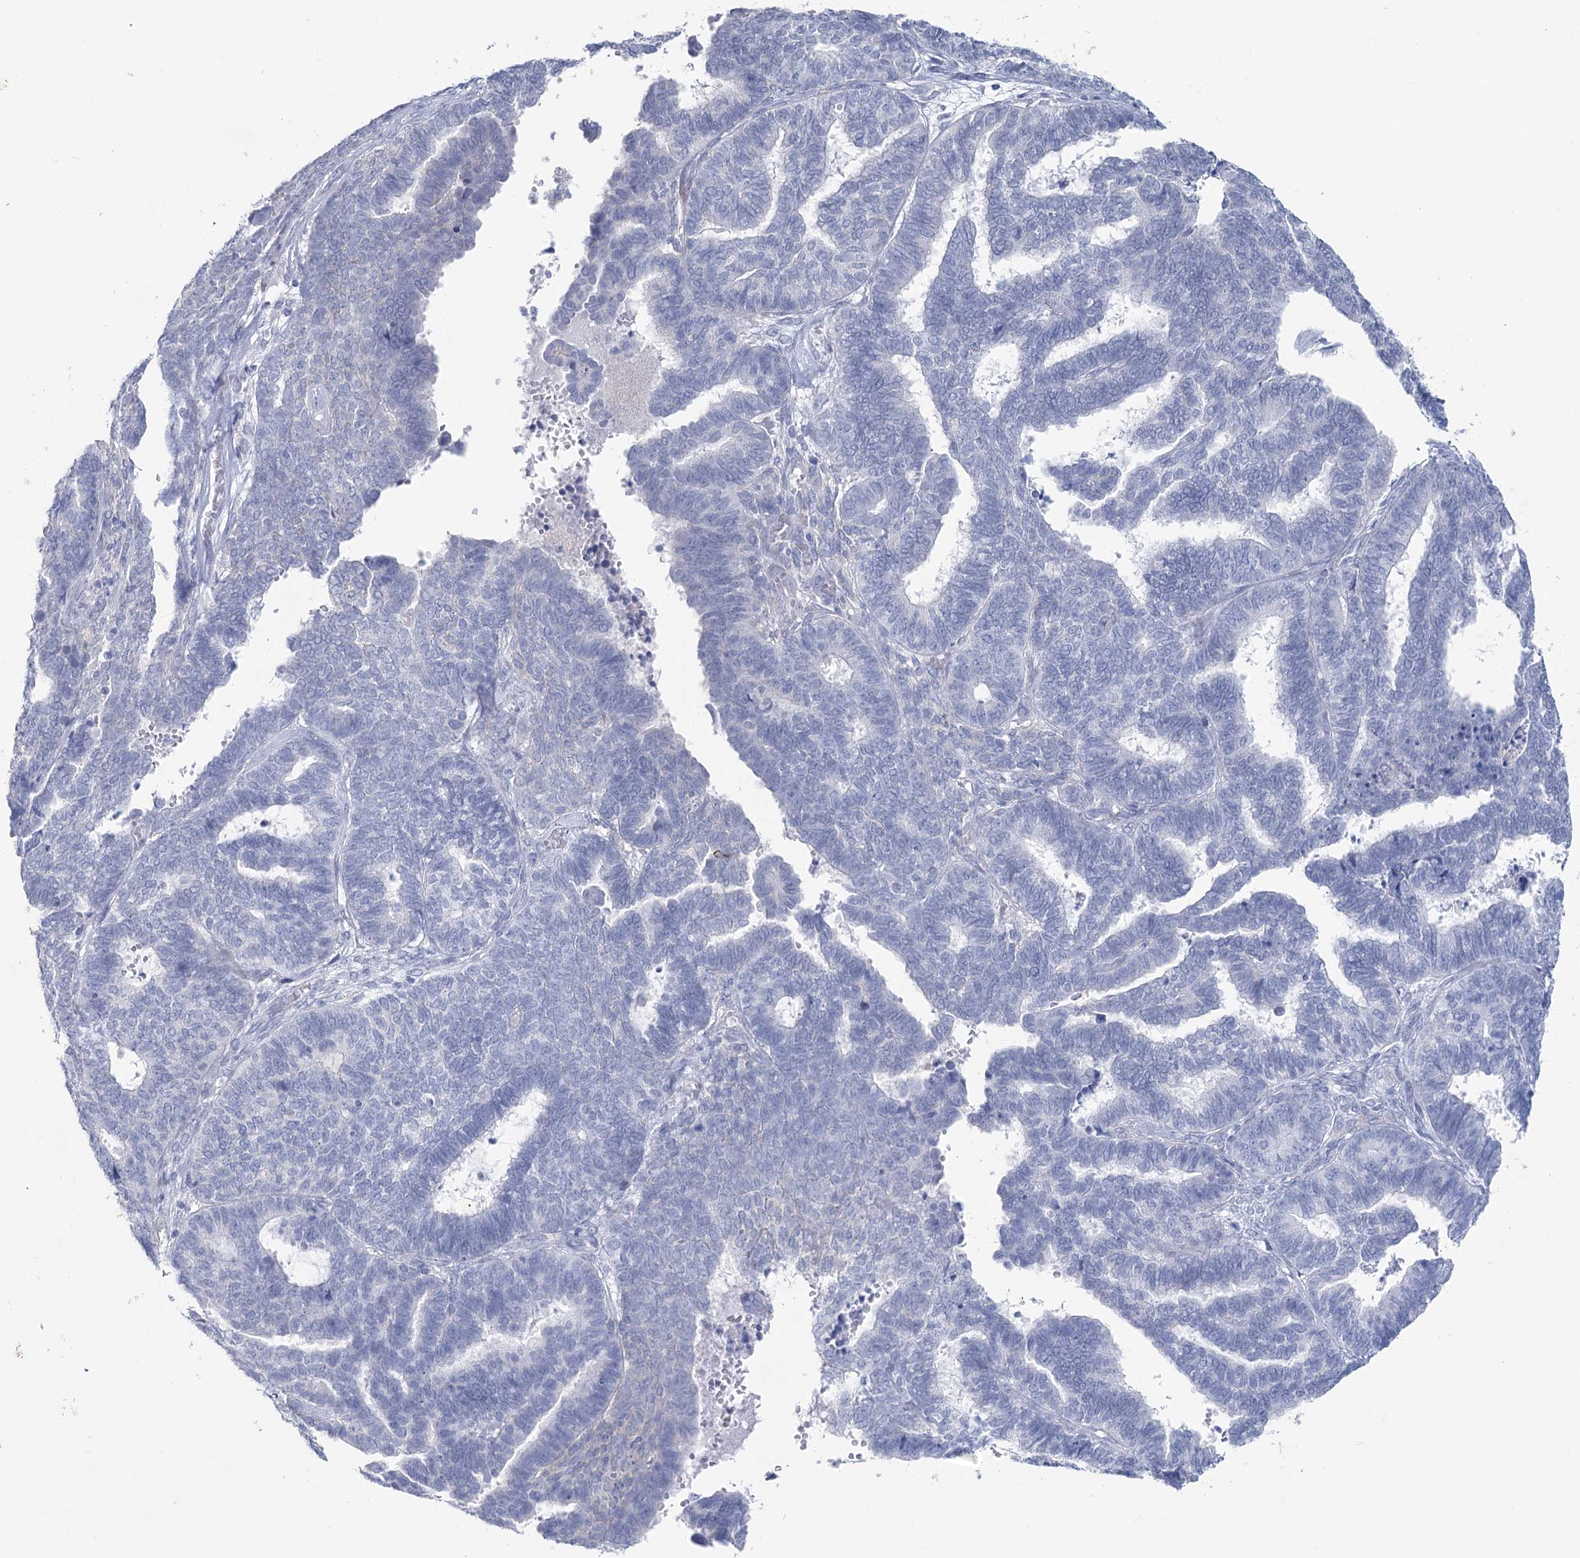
{"staining": {"intensity": "negative", "quantity": "none", "location": "none"}, "tissue": "endometrial cancer", "cell_type": "Tumor cells", "image_type": "cancer", "snomed": [{"axis": "morphology", "description": "Adenocarcinoma, NOS"}, {"axis": "topography", "description": "Endometrium"}], "caption": "This is a photomicrograph of immunohistochemistry staining of endometrial adenocarcinoma, which shows no positivity in tumor cells.", "gene": "CCDC88A", "patient": {"sex": "female", "age": 70}}